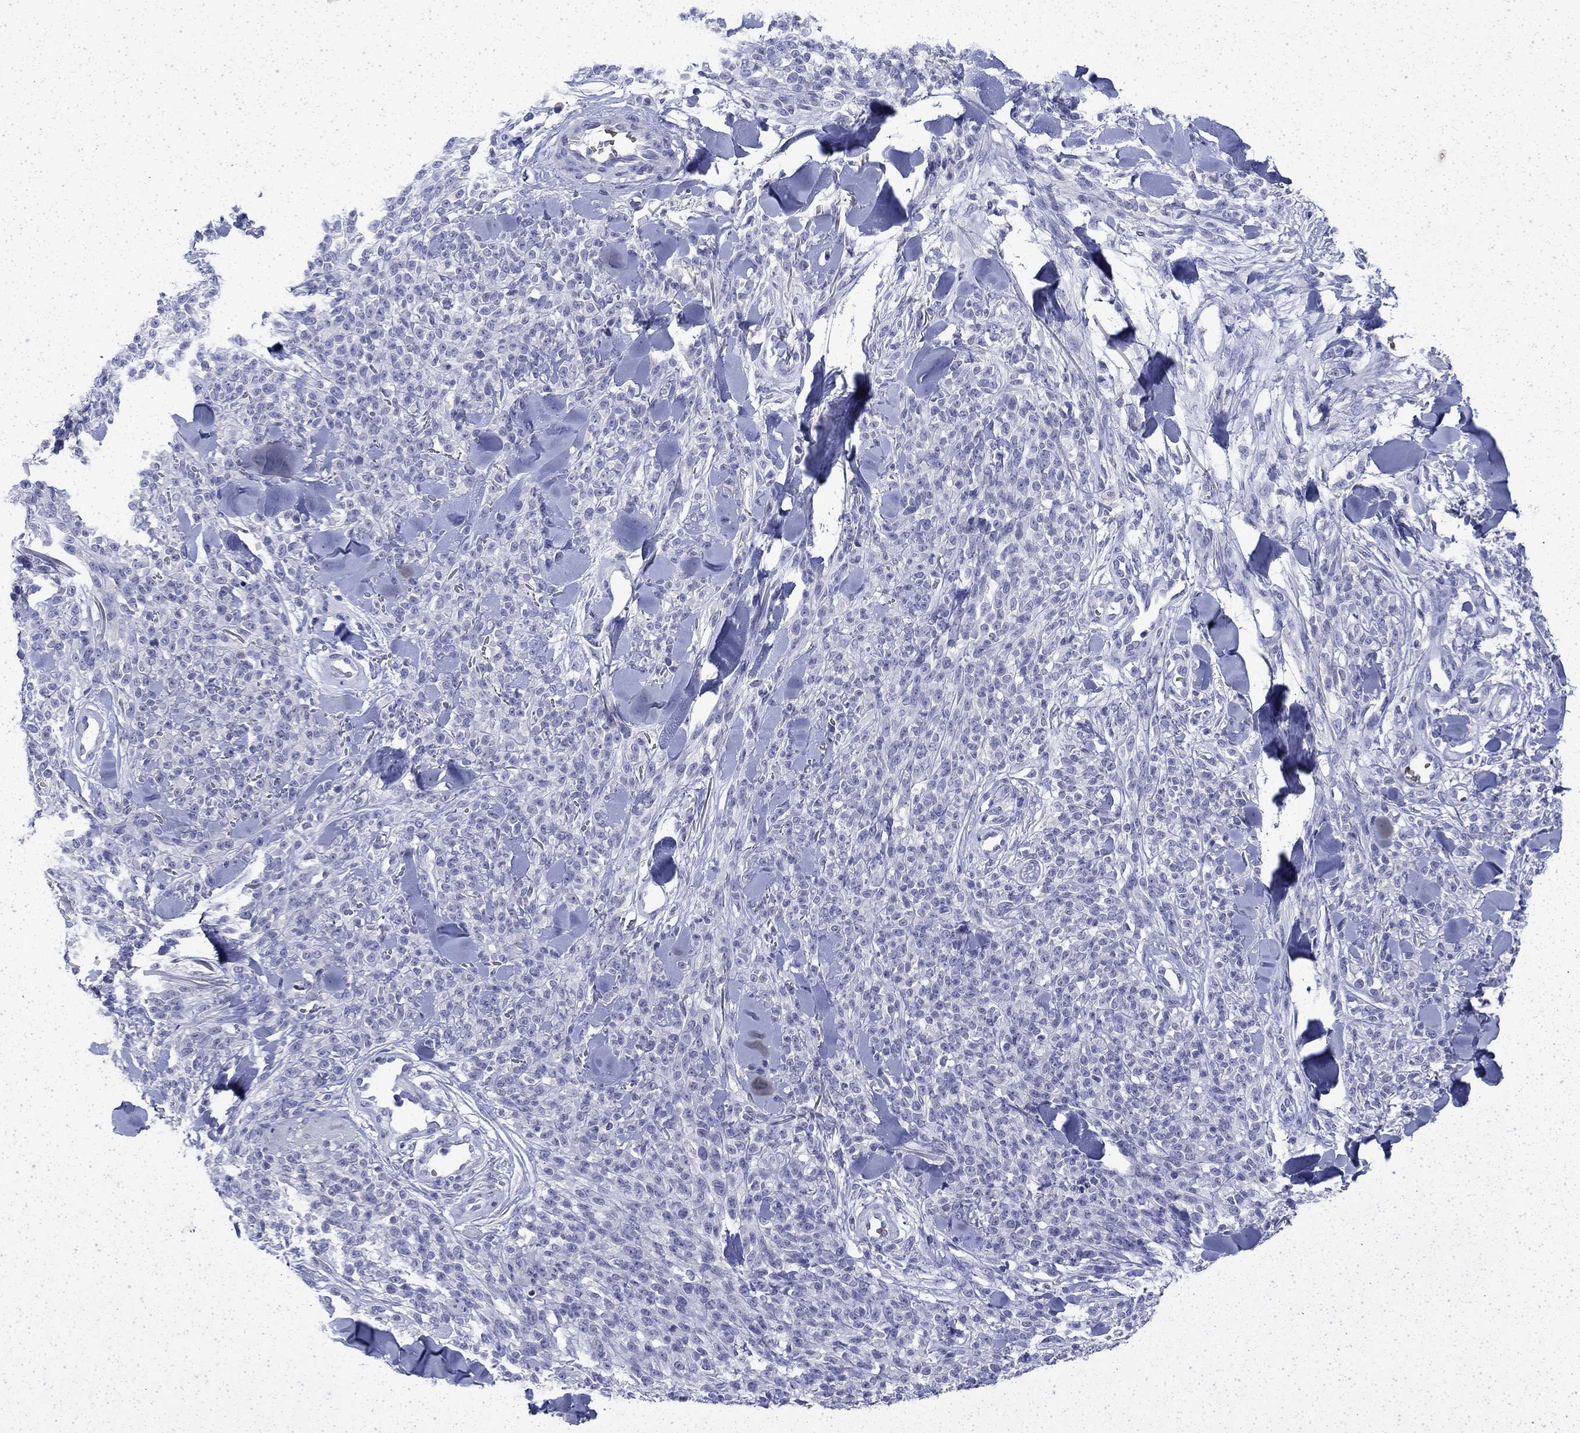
{"staining": {"intensity": "negative", "quantity": "none", "location": "none"}, "tissue": "melanoma", "cell_type": "Tumor cells", "image_type": "cancer", "snomed": [{"axis": "morphology", "description": "Malignant melanoma, NOS"}, {"axis": "topography", "description": "Skin"}, {"axis": "topography", "description": "Skin of trunk"}], "caption": "Immunohistochemical staining of melanoma demonstrates no significant staining in tumor cells.", "gene": "ENPP6", "patient": {"sex": "male", "age": 74}}